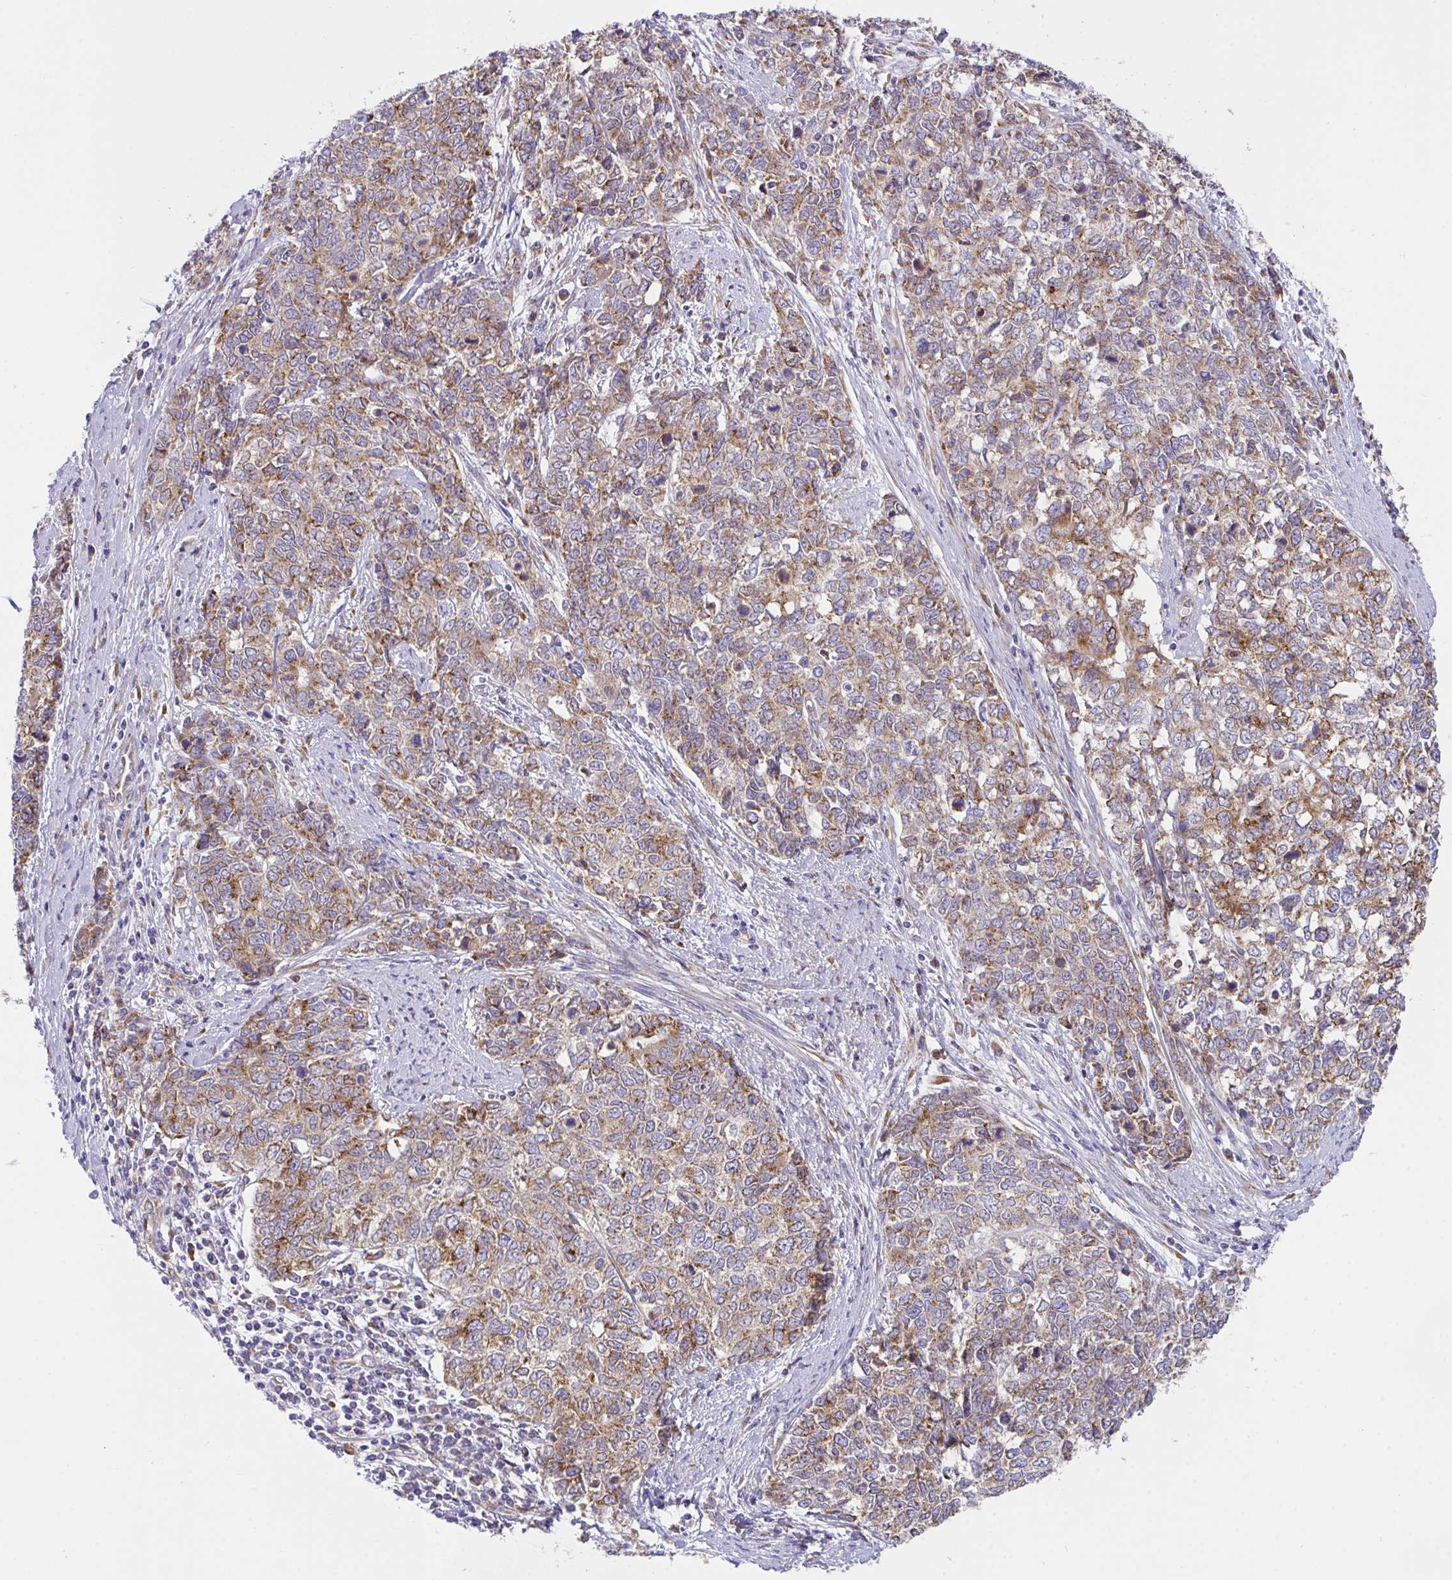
{"staining": {"intensity": "moderate", "quantity": ">75%", "location": "cytoplasmic/membranous"}, "tissue": "cervical cancer", "cell_type": "Tumor cells", "image_type": "cancer", "snomed": [{"axis": "morphology", "description": "Adenocarcinoma, NOS"}, {"axis": "topography", "description": "Cervix"}], "caption": "The micrograph displays staining of cervical cancer, revealing moderate cytoplasmic/membranous protein staining (brown color) within tumor cells.", "gene": "MIA3", "patient": {"sex": "female", "age": 63}}